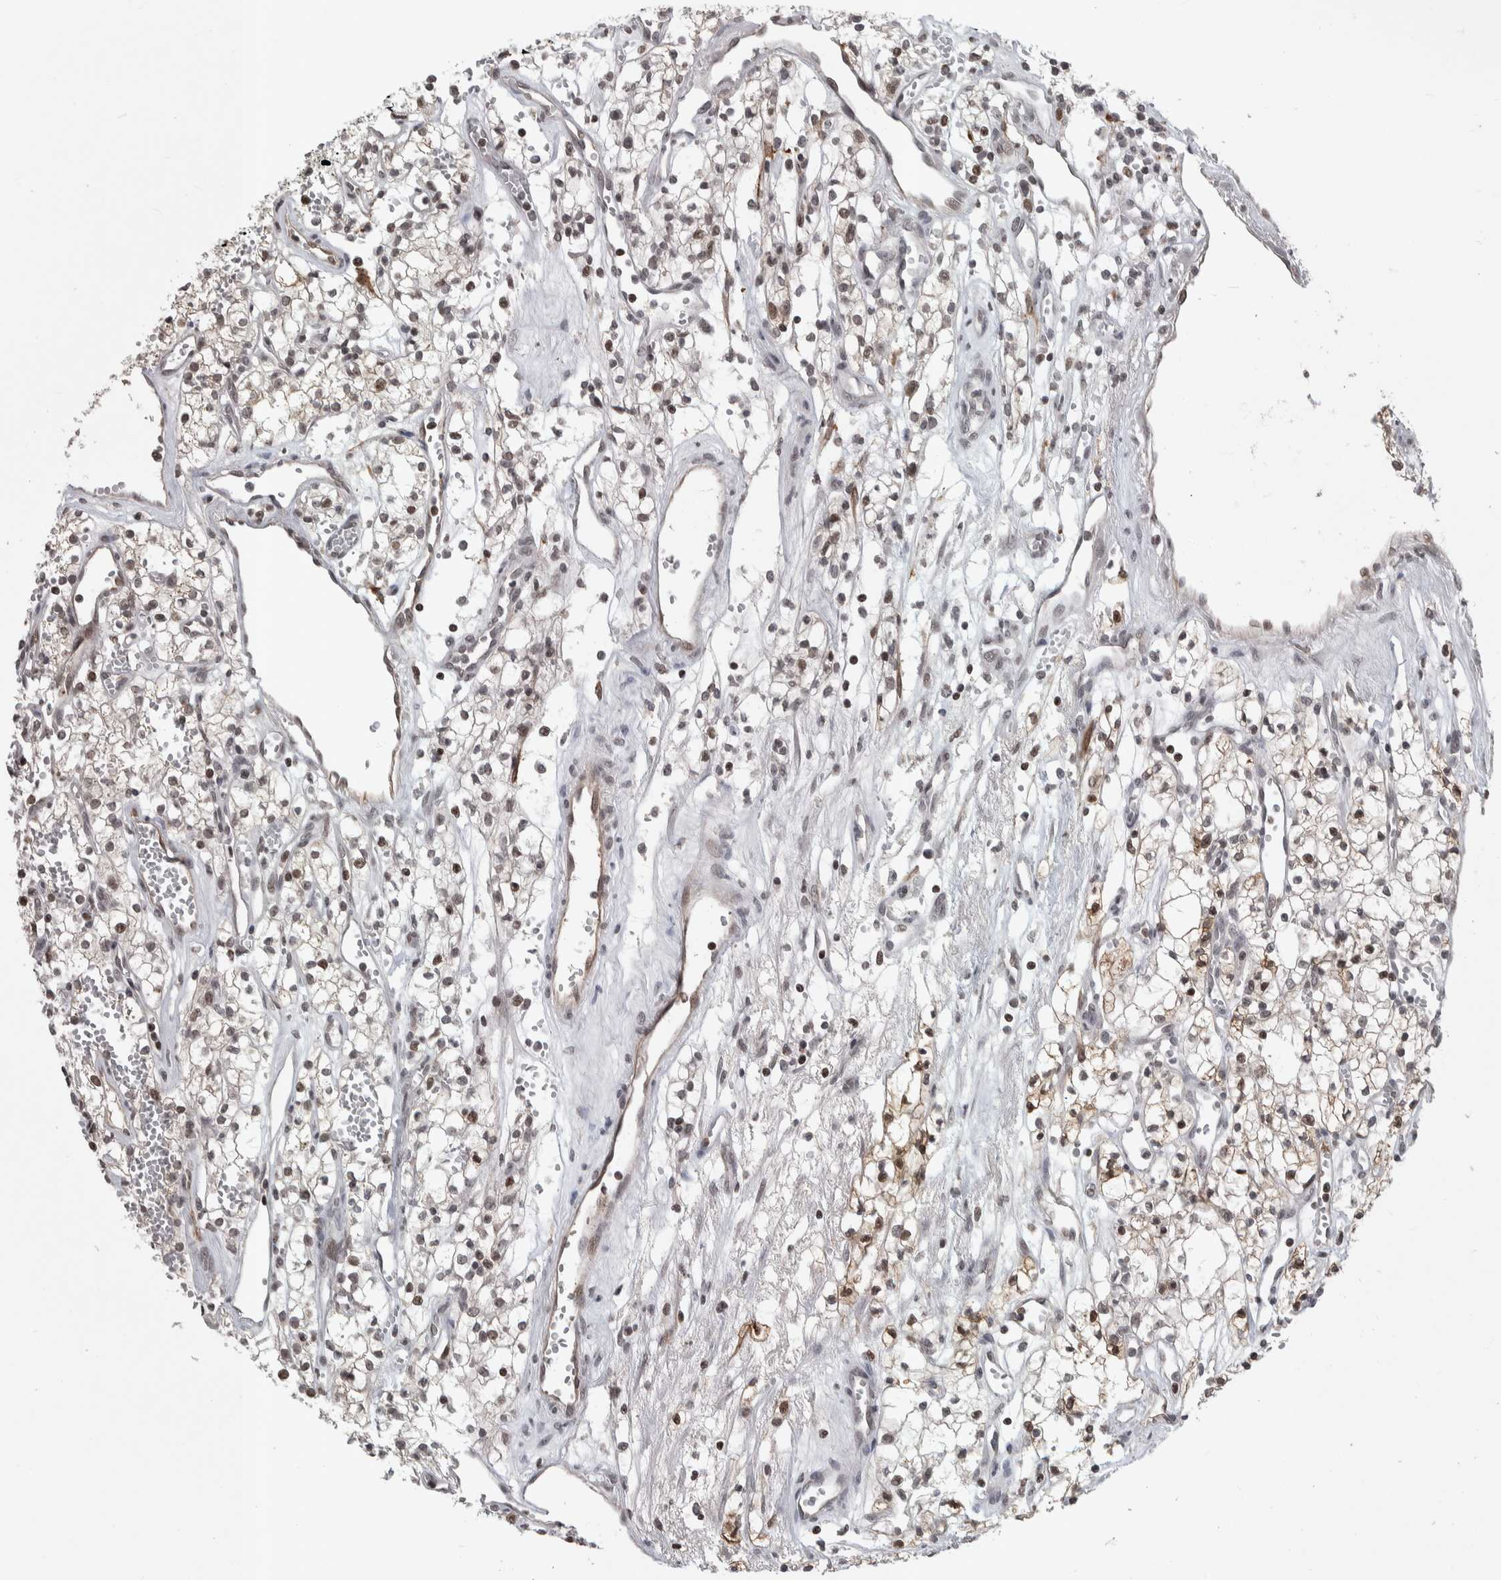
{"staining": {"intensity": "moderate", "quantity": "<25%", "location": "cytoplasmic/membranous,nuclear"}, "tissue": "renal cancer", "cell_type": "Tumor cells", "image_type": "cancer", "snomed": [{"axis": "morphology", "description": "Adenocarcinoma, NOS"}, {"axis": "topography", "description": "Kidney"}], "caption": "Tumor cells exhibit low levels of moderate cytoplasmic/membranous and nuclear staining in approximately <25% of cells in human renal cancer.", "gene": "ZSCAN21", "patient": {"sex": "male", "age": 59}}